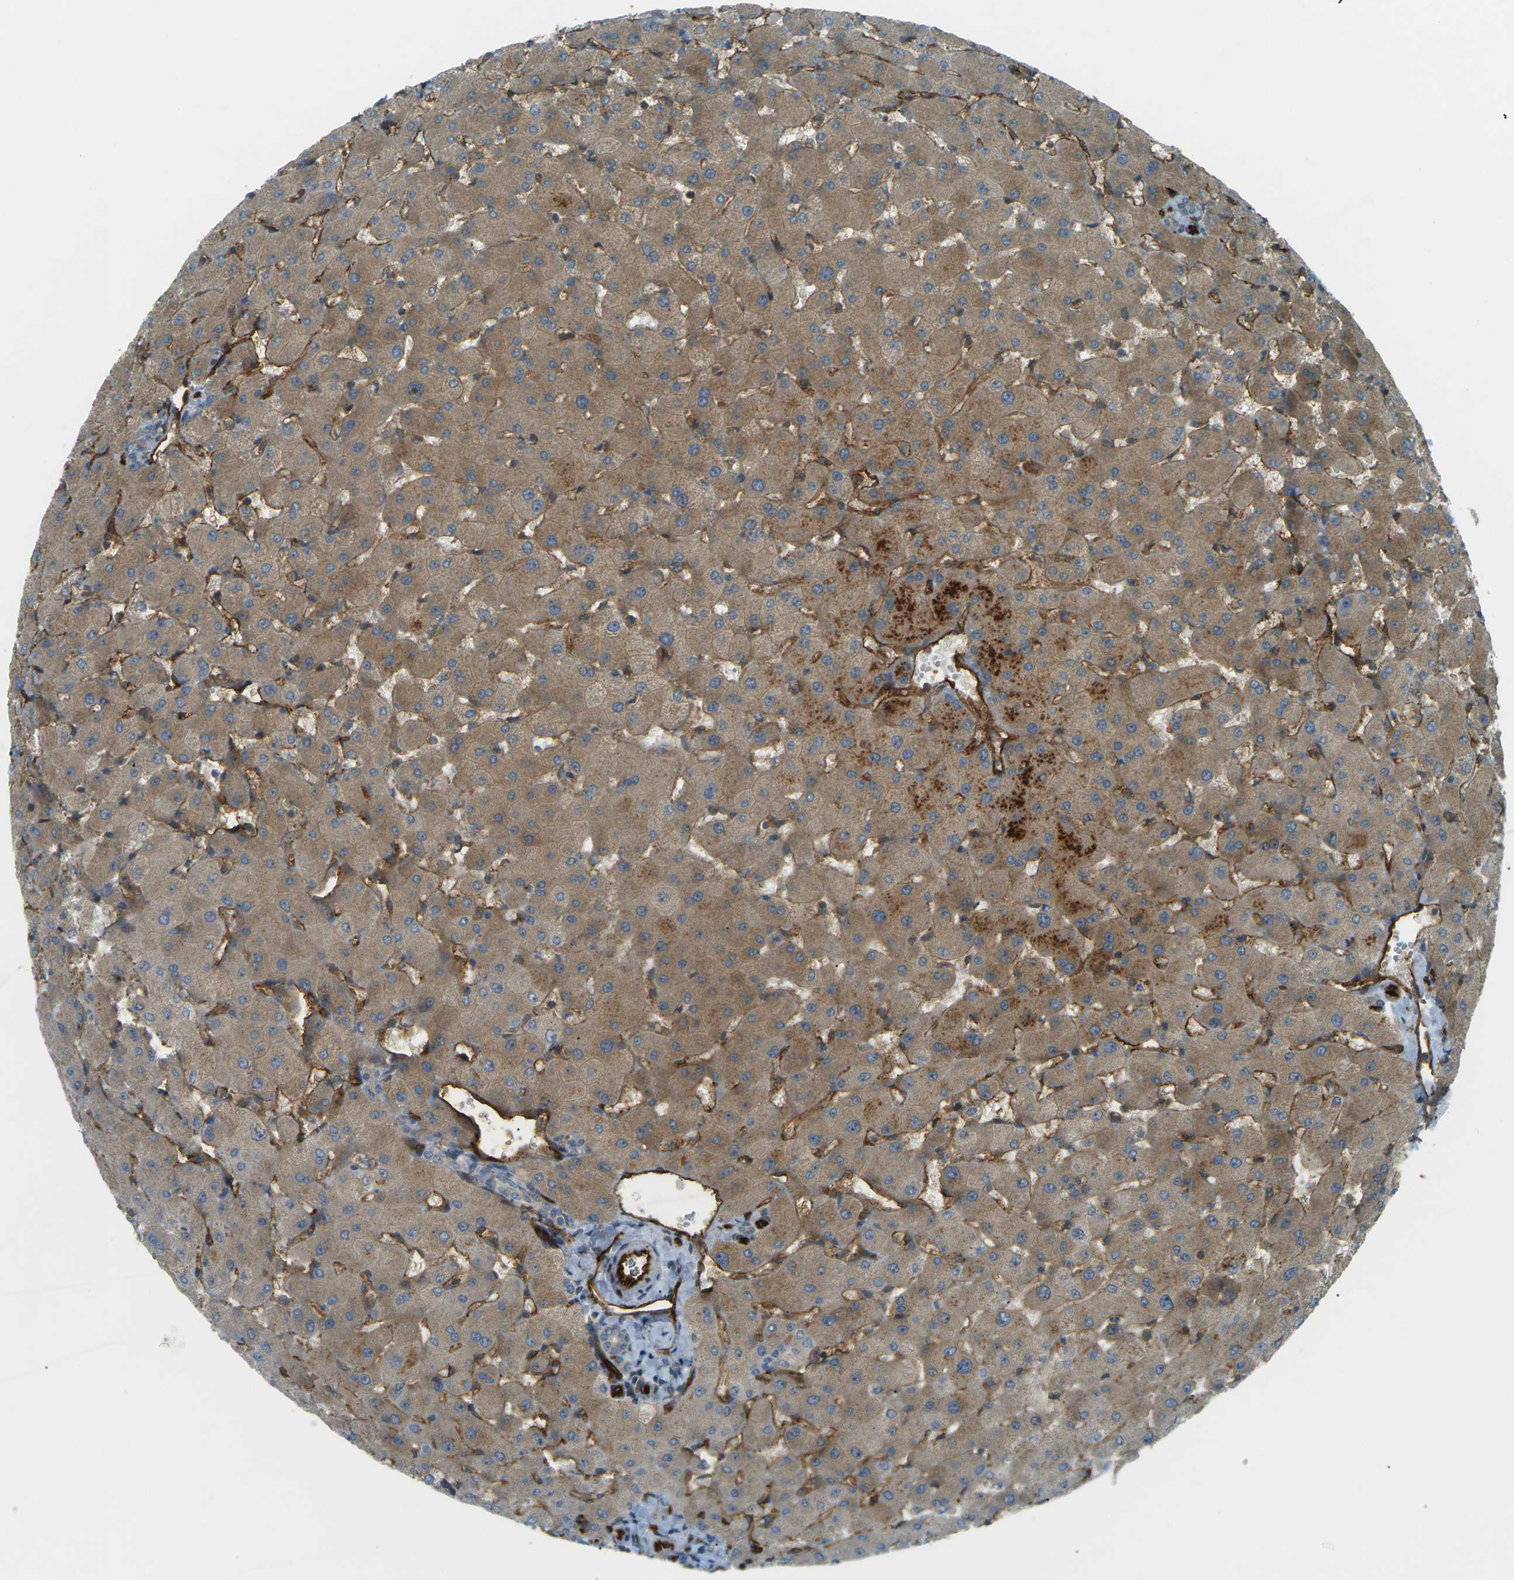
{"staining": {"intensity": "weak", "quantity": ">75%", "location": "cytoplasmic/membranous"}, "tissue": "liver", "cell_type": "Cholangiocytes", "image_type": "normal", "snomed": [{"axis": "morphology", "description": "Normal tissue, NOS"}, {"axis": "topography", "description": "Liver"}], "caption": "An IHC image of normal tissue is shown. Protein staining in brown labels weak cytoplasmic/membranous positivity in liver within cholangiocytes. (DAB (3,3'-diaminobenzidine) IHC with brightfield microscopy, high magnification).", "gene": "S1PR1", "patient": {"sex": "female", "age": 63}}